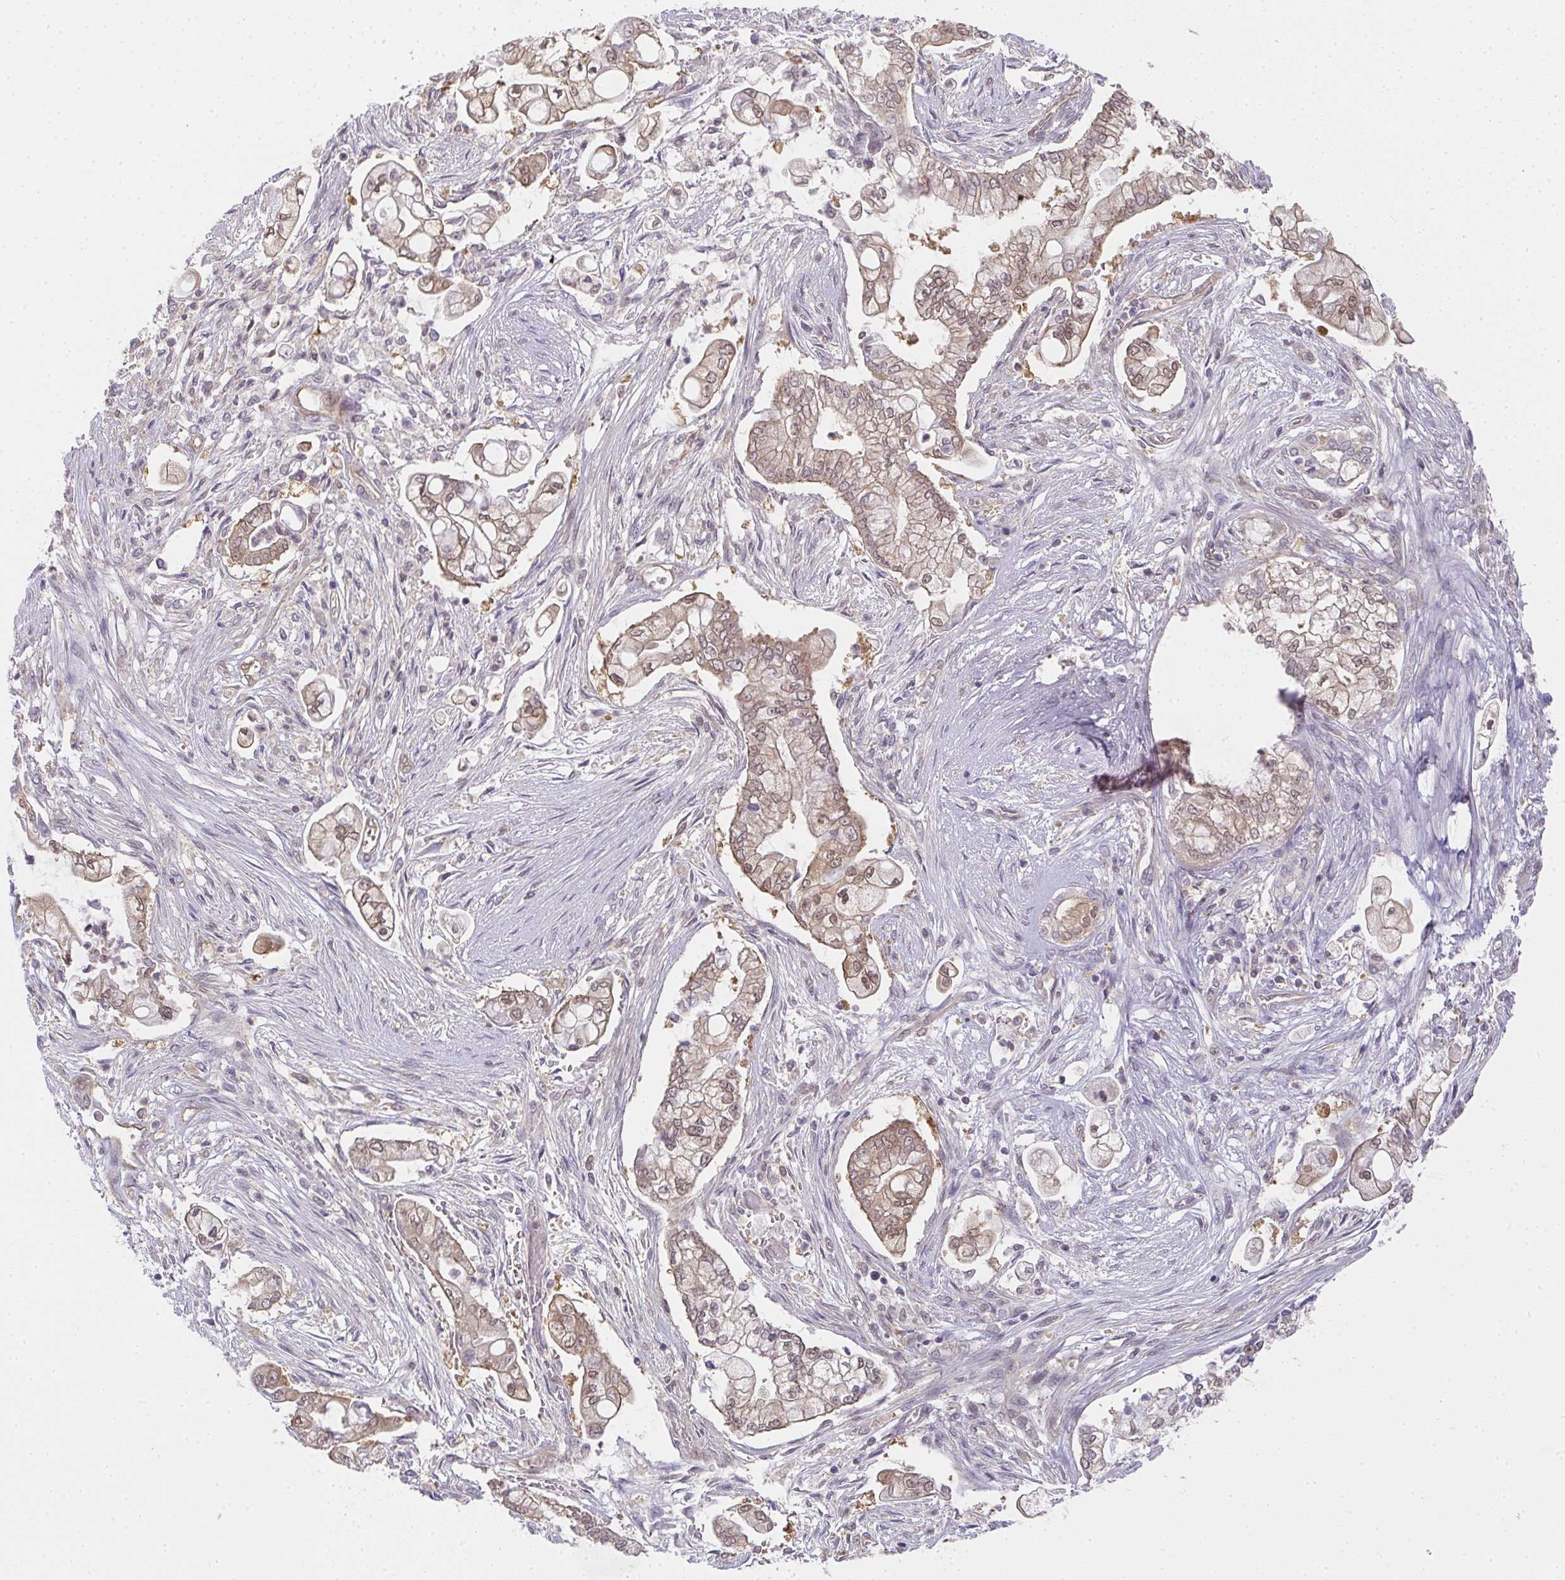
{"staining": {"intensity": "moderate", "quantity": ">75%", "location": "cytoplasmic/membranous,nuclear"}, "tissue": "pancreatic cancer", "cell_type": "Tumor cells", "image_type": "cancer", "snomed": [{"axis": "morphology", "description": "Adenocarcinoma, NOS"}, {"axis": "topography", "description": "Pancreas"}], "caption": "Immunohistochemistry (DAB (3,3'-diaminobenzidine)) staining of human pancreatic cancer demonstrates moderate cytoplasmic/membranous and nuclear protein positivity in about >75% of tumor cells.", "gene": "GSDMB", "patient": {"sex": "female", "age": 69}}